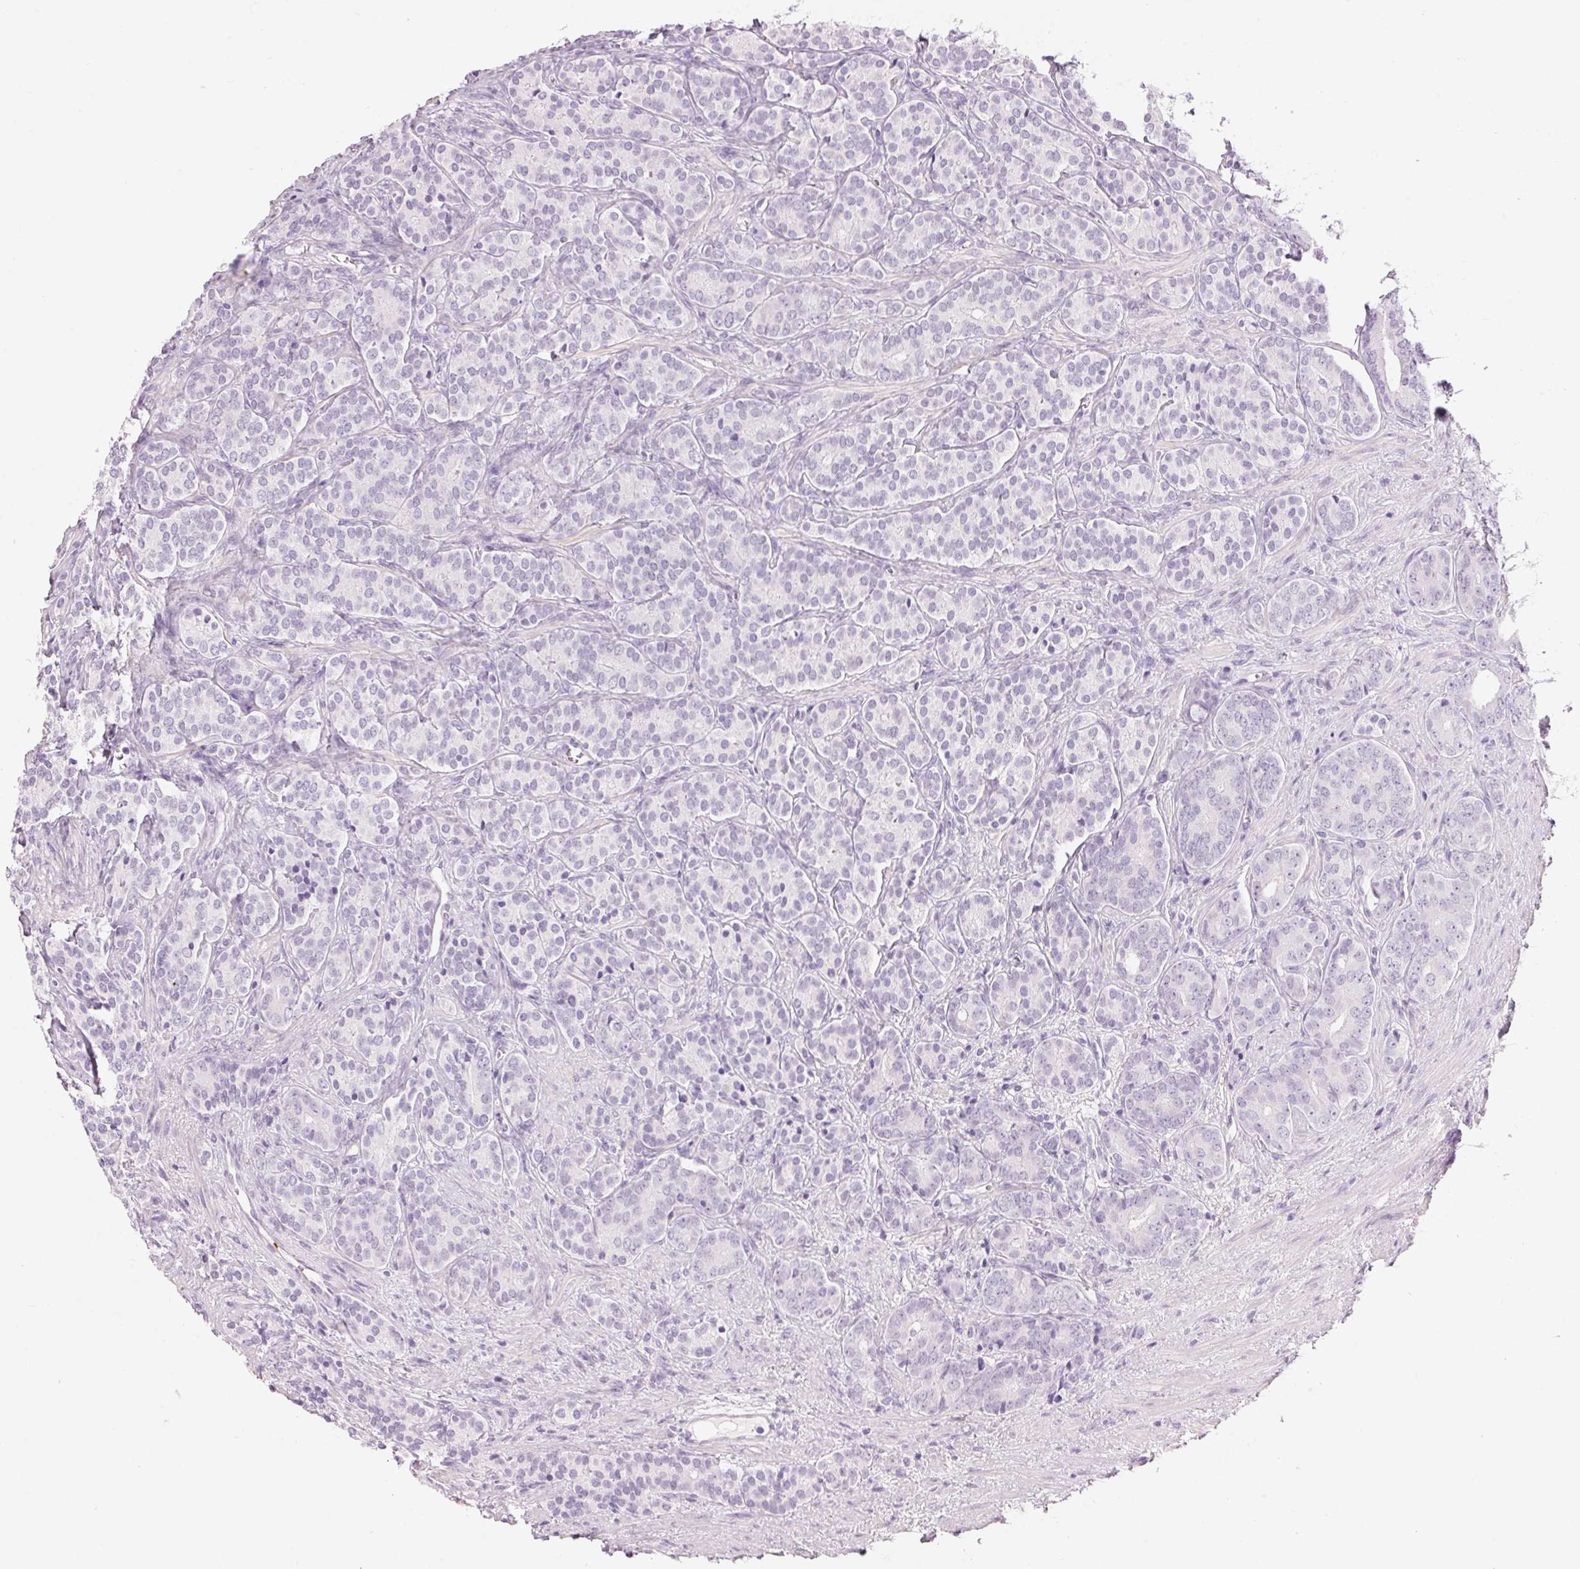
{"staining": {"intensity": "negative", "quantity": "none", "location": "none"}, "tissue": "prostate cancer", "cell_type": "Tumor cells", "image_type": "cancer", "snomed": [{"axis": "morphology", "description": "Adenocarcinoma, High grade"}, {"axis": "topography", "description": "Prostate"}], "caption": "An immunohistochemistry (IHC) histopathology image of prostate cancer (adenocarcinoma (high-grade)) is shown. There is no staining in tumor cells of prostate cancer (adenocarcinoma (high-grade)).", "gene": "KLK7", "patient": {"sex": "male", "age": 84}}